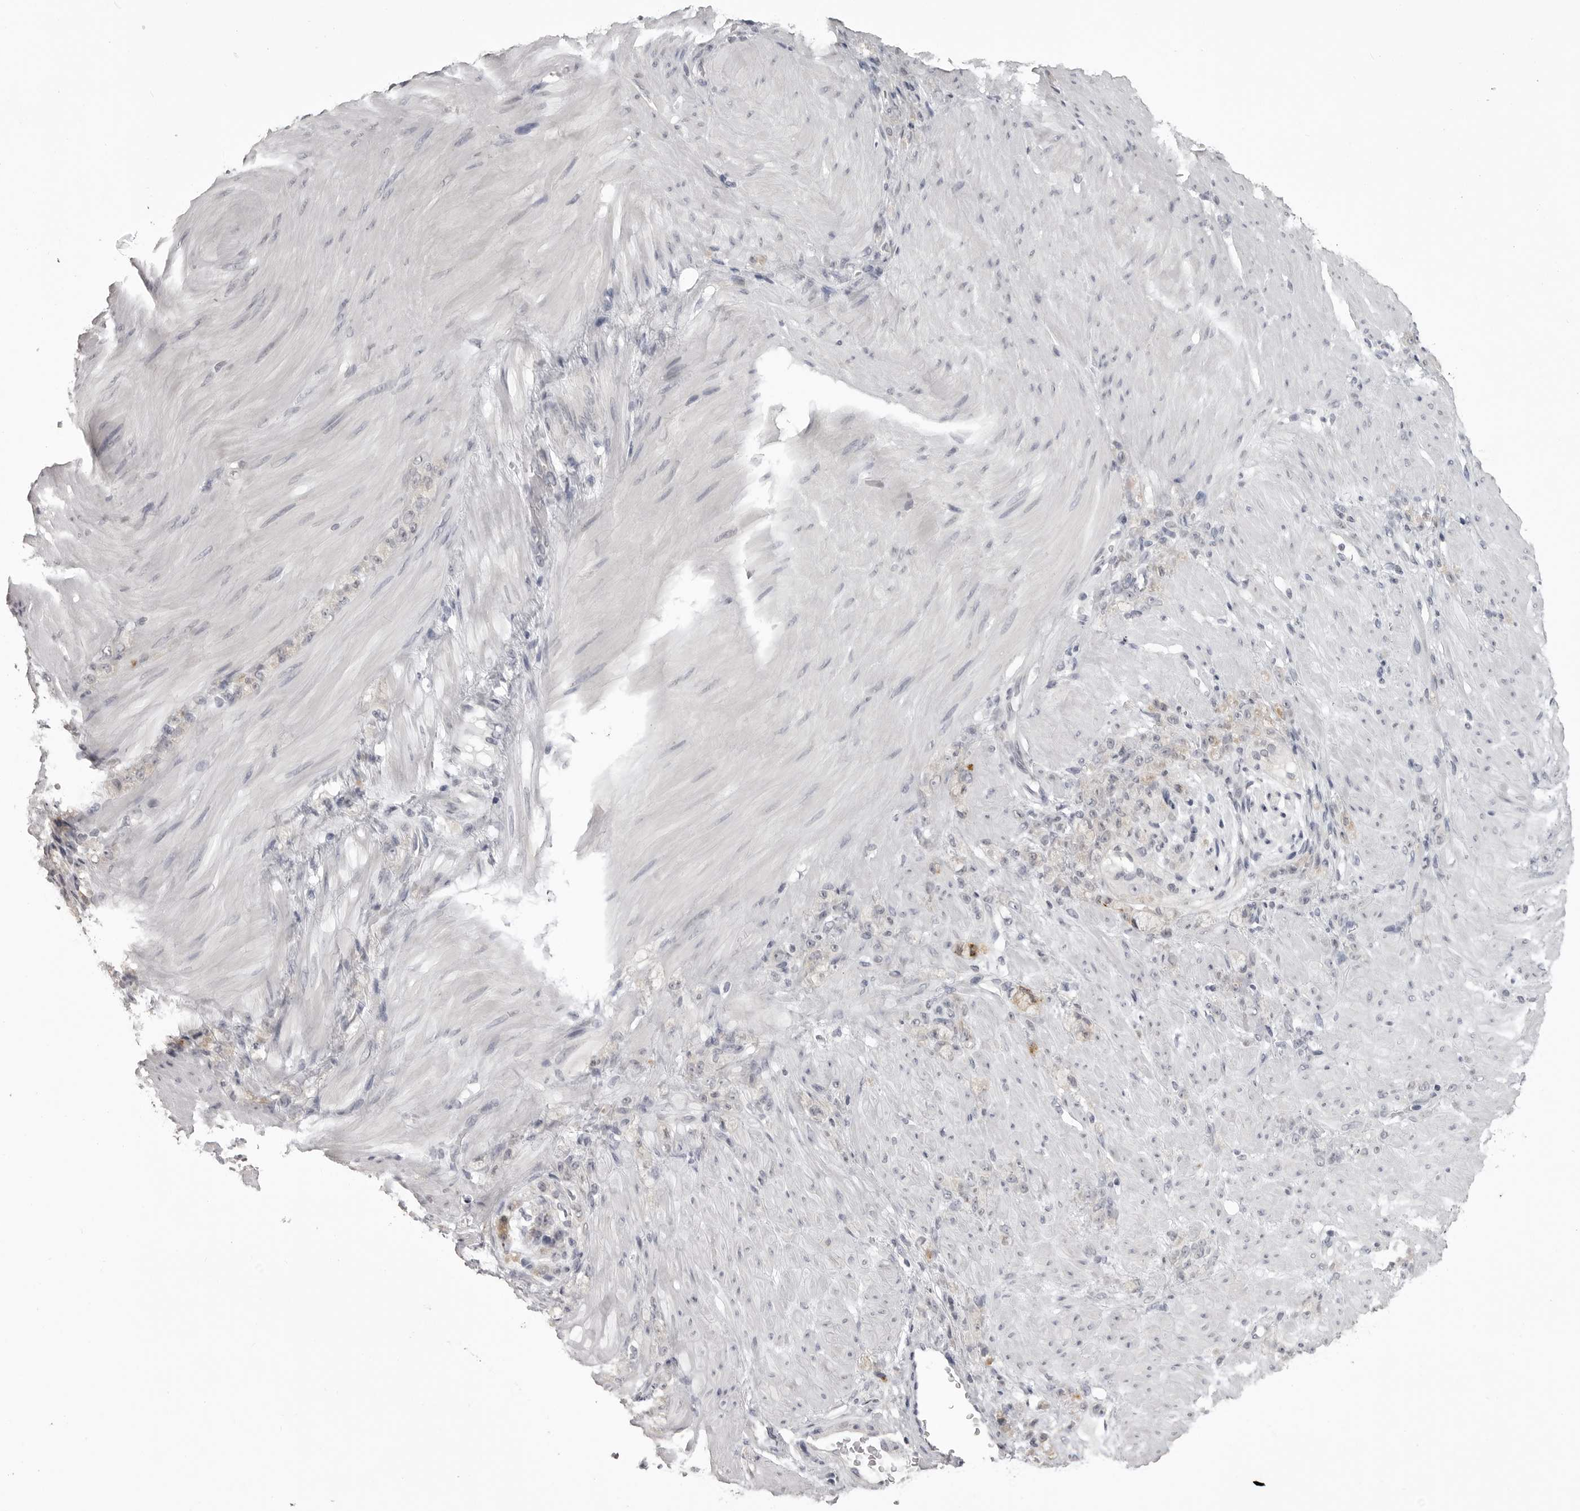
{"staining": {"intensity": "weak", "quantity": "<25%", "location": "cytoplasmic/membranous"}, "tissue": "stomach cancer", "cell_type": "Tumor cells", "image_type": "cancer", "snomed": [{"axis": "morphology", "description": "Normal tissue, NOS"}, {"axis": "morphology", "description": "Adenocarcinoma, NOS"}, {"axis": "topography", "description": "Stomach"}], "caption": "Tumor cells are negative for brown protein staining in adenocarcinoma (stomach). (DAB (3,3'-diaminobenzidine) immunohistochemistry visualized using brightfield microscopy, high magnification).", "gene": "GPN2", "patient": {"sex": "male", "age": 82}}